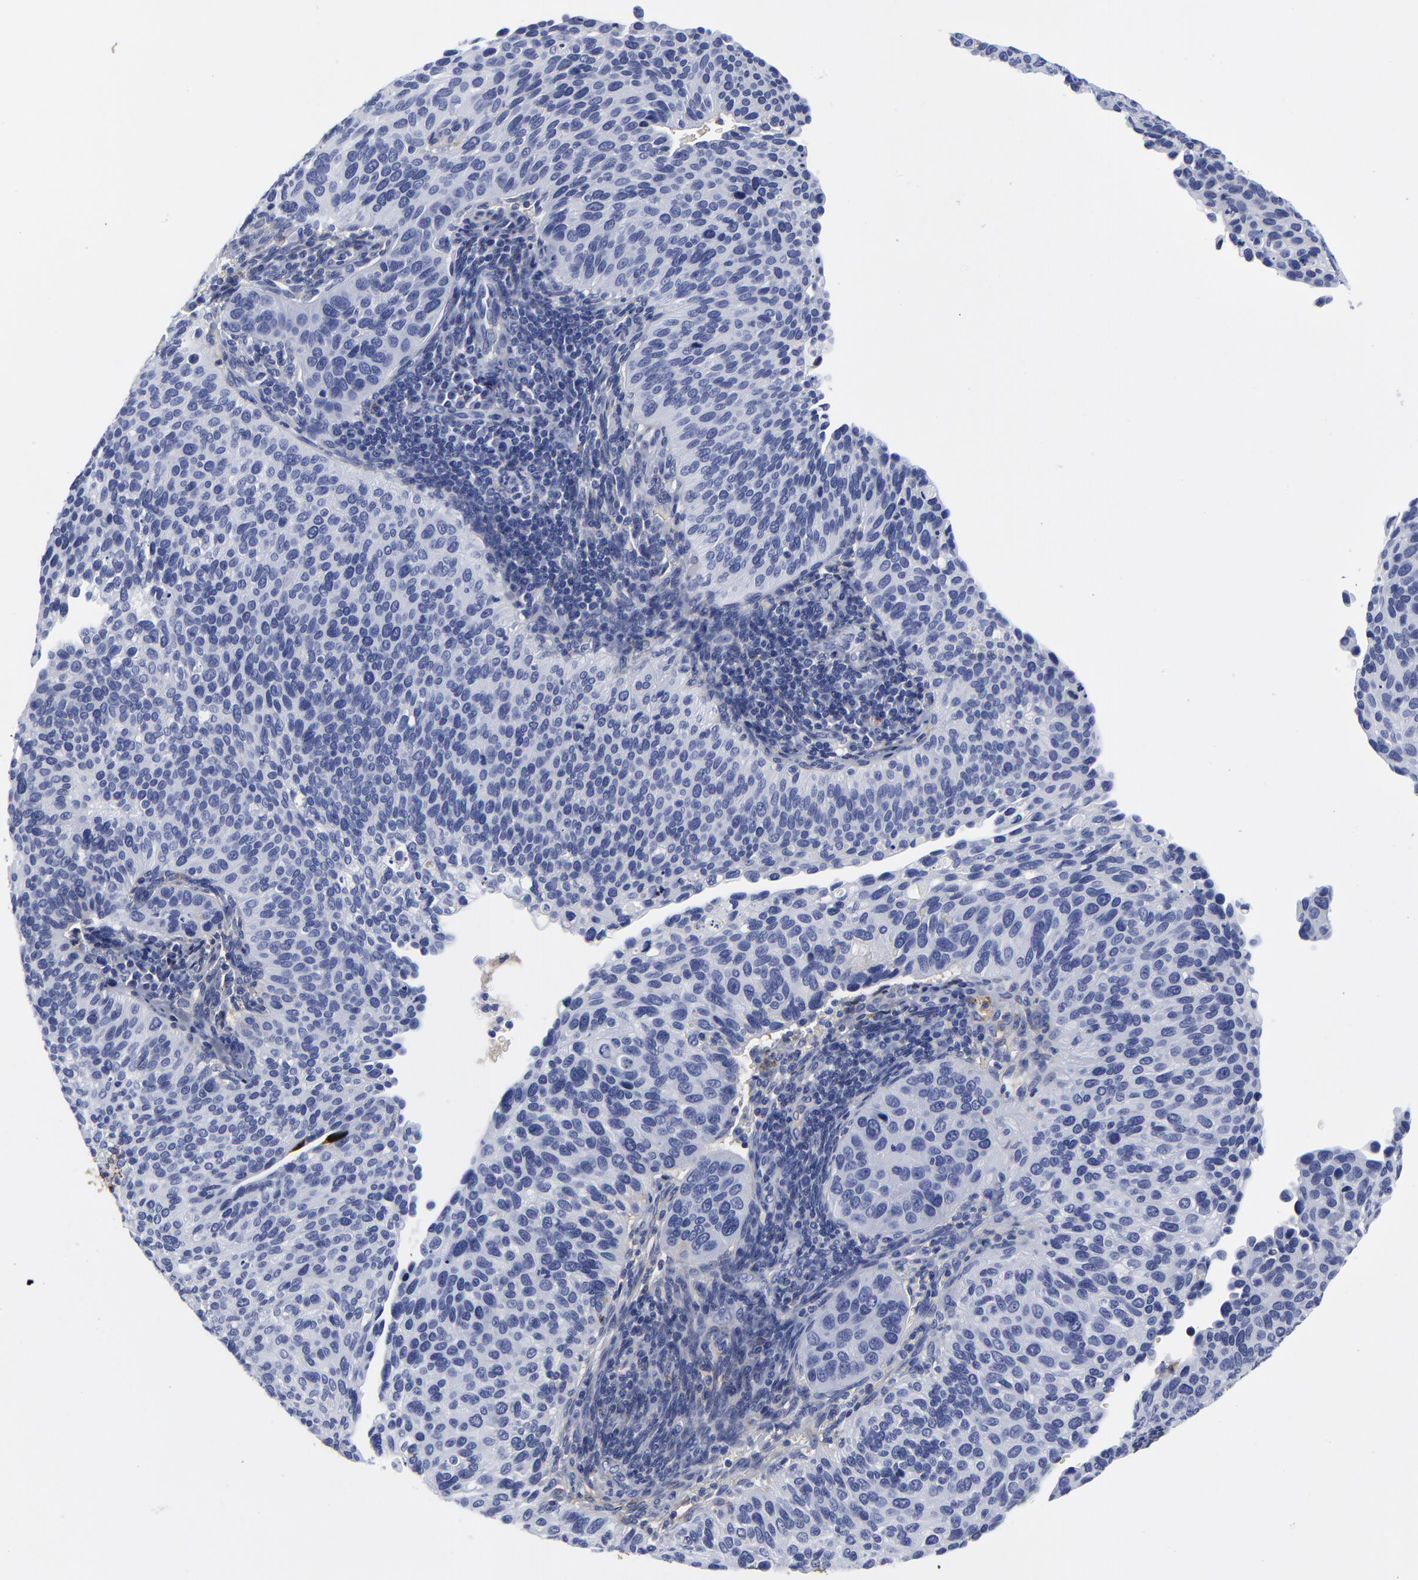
{"staining": {"intensity": "negative", "quantity": "none", "location": "none"}, "tissue": "cervical cancer", "cell_type": "Tumor cells", "image_type": "cancer", "snomed": [{"axis": "morphology", "description": "Adenocarcinoma, NOS"}, {"axis": "topography", "description": "Cervix"}], "caption": "Immunohistochemistry (IHC) image of neoplastic tissue: human cervical cancer (adenocarcinoma) stained with DAB (3,3'-diaminobenzidine) exhibits no significant protein staining in tumor cells.", "gene": "DCN", "patient": {"sex": "female", "age": 29}}